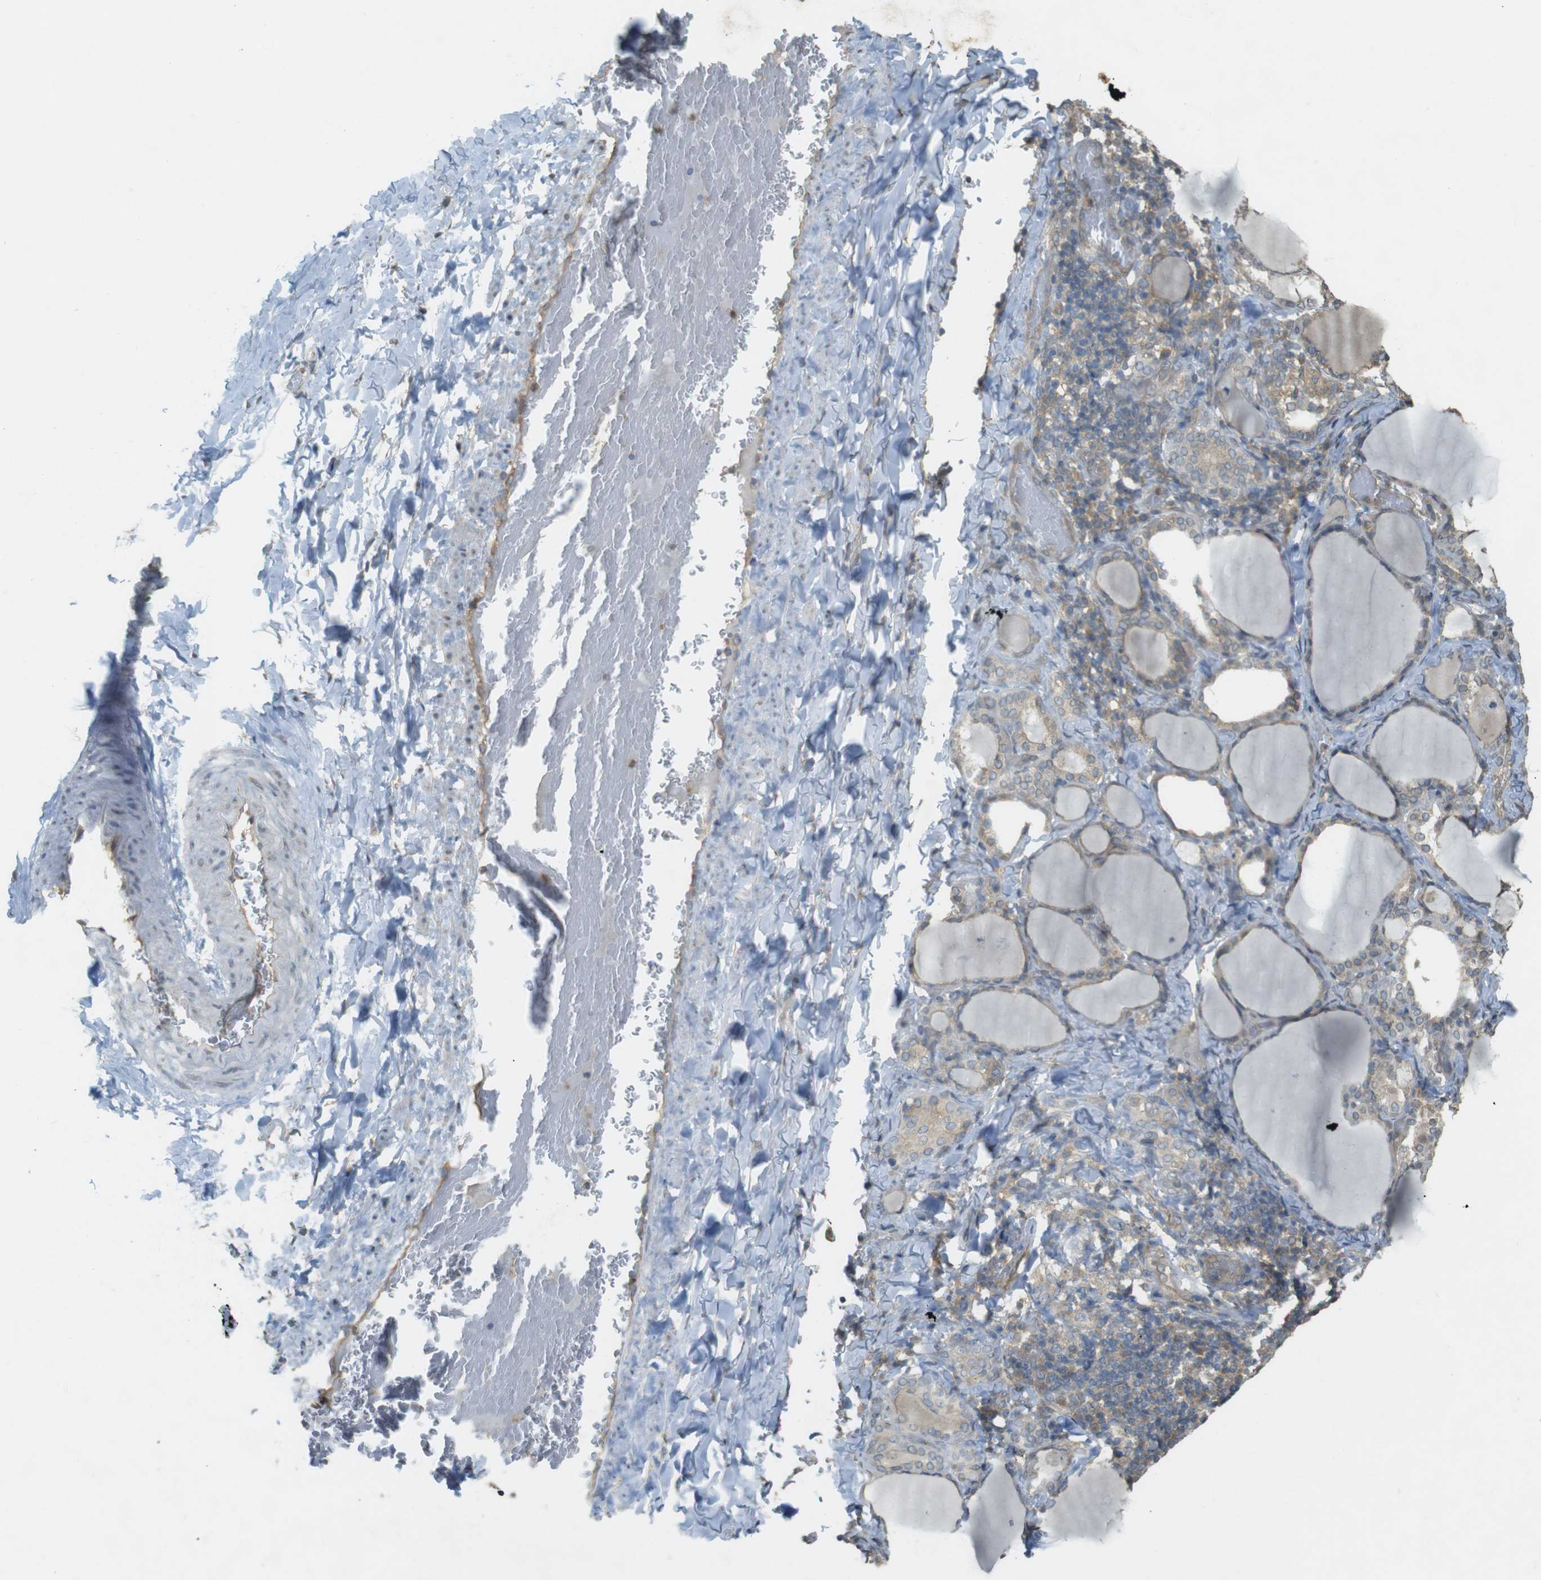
{"staining": {"intensity": "weak", "quantity": ">75%", "location": "cytoplasmic/membranous"}, "tissue": "thyroid gland", "cell_type": "Glandular cells", "image_type": "normal", "snomed": [{"axis": "morphology", "description": "Normal tissue, NOS"}, {"axis": "morphology", "description": "Papillary adenocarcinoma, NOS"}, {"axis": "topography", "description": "Thyroid gland"}], "caption": "Immunohistochemistry (IHC) of normal human thyroid gland reveals low levels of weak cytoplasmic/membranous staining in approximately >75% of glandular cells. Nuclei are stained in blue.", "gene": "KIF5B", "patient": {"sex": "female", "age": 30}}